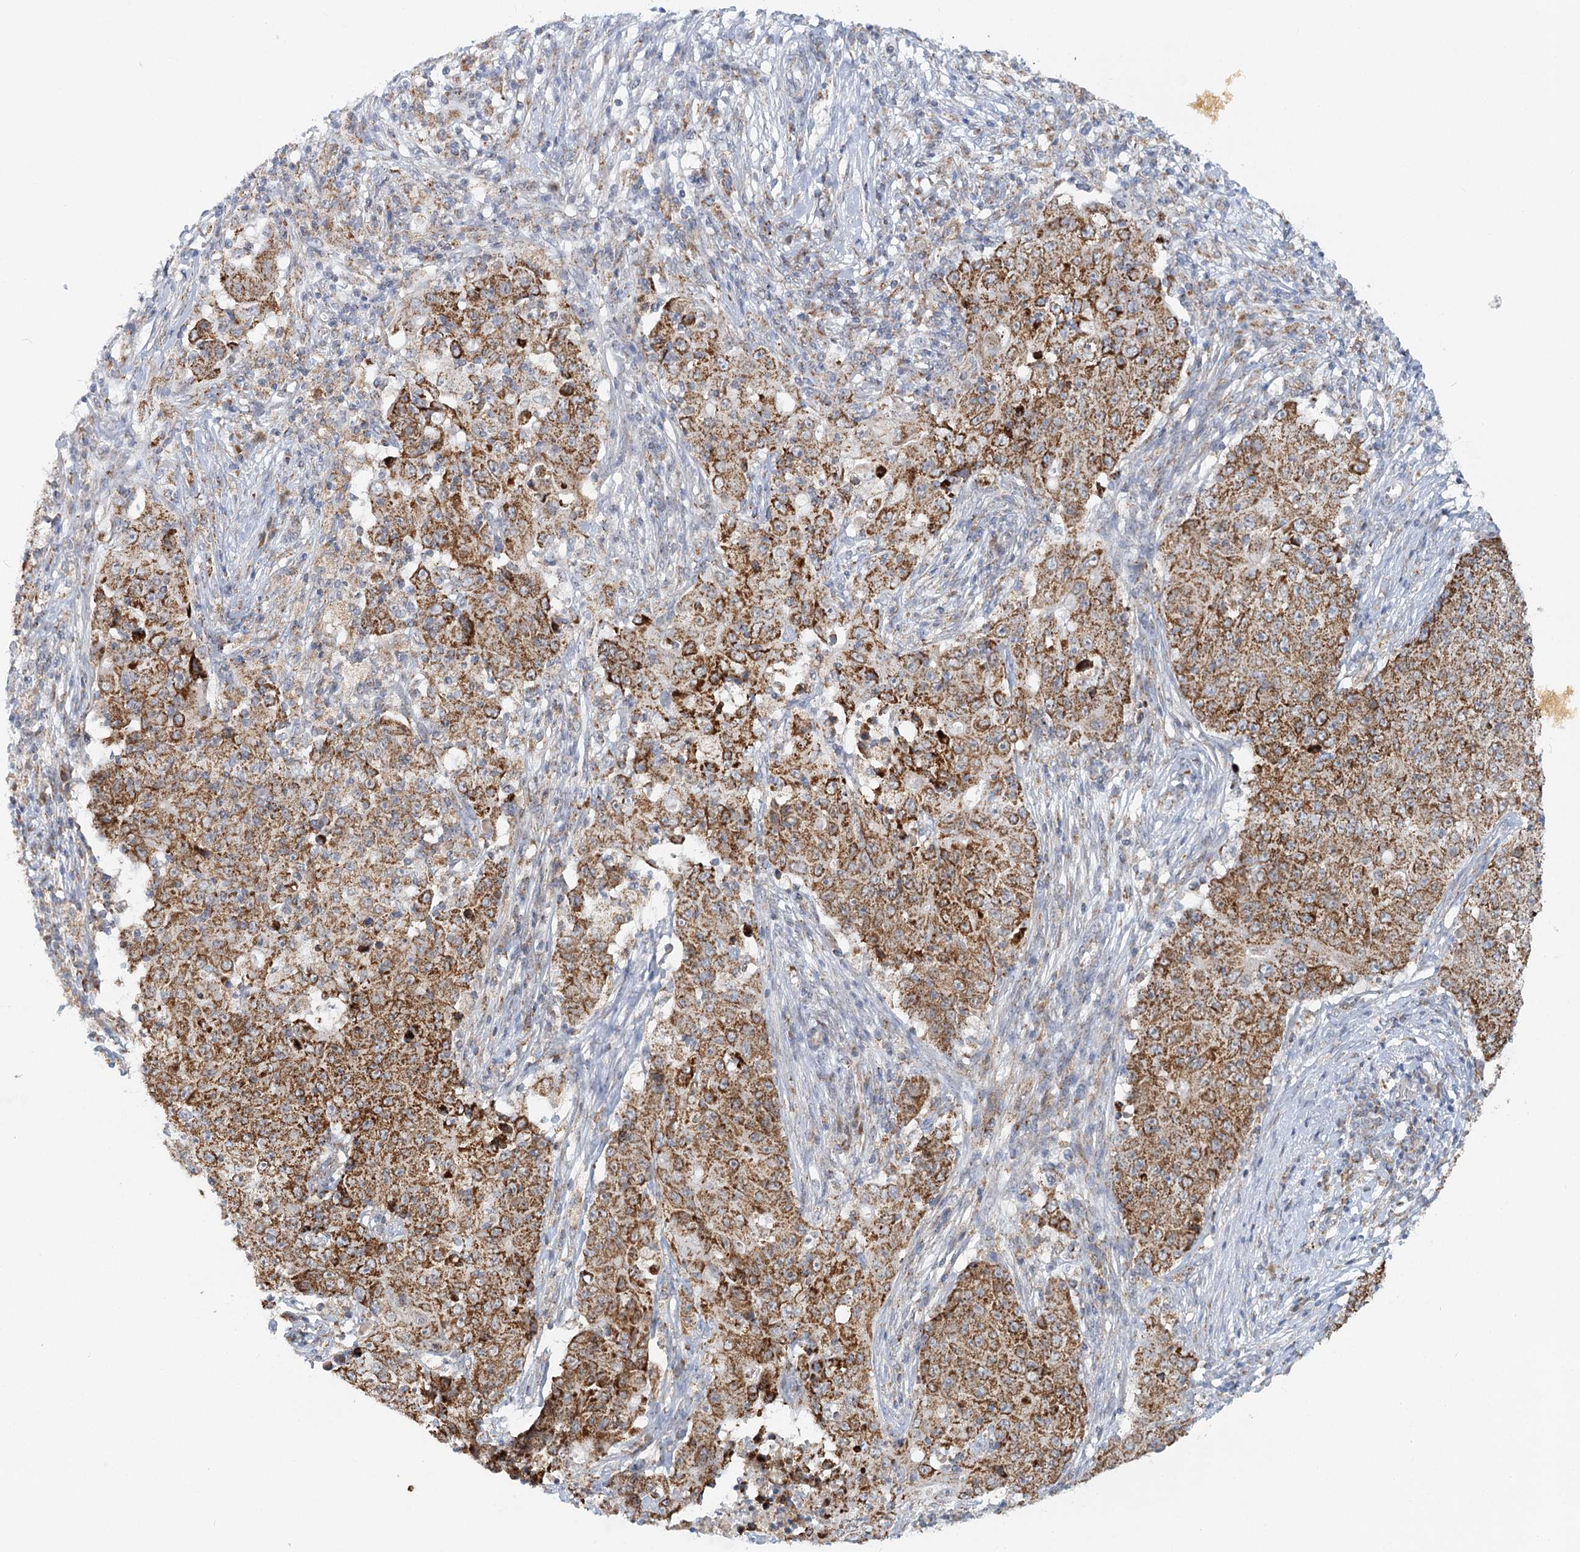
{"staining": {"intensity": "strong", "quantity": ">75%", "location": "cytoplasmic/membranous"}, "tissue": "ovarian cancer", "cell_type": "Tumor cells", "image_type": "cancer", "snomed": [{"axis": "morphology", "description": "Carcinoma, endometroid"}, {"axis": "topography", "description": "Ovary"}], "caption": "Human endometroid carcinoma (ovarian) stained for a protein (brown) reveals strong cytoplasmic/membranous positive positivity in approximately >75% of tumor cells.", "gene": "TAS1R1", "patient": {"sex": "female", "age": 42}}